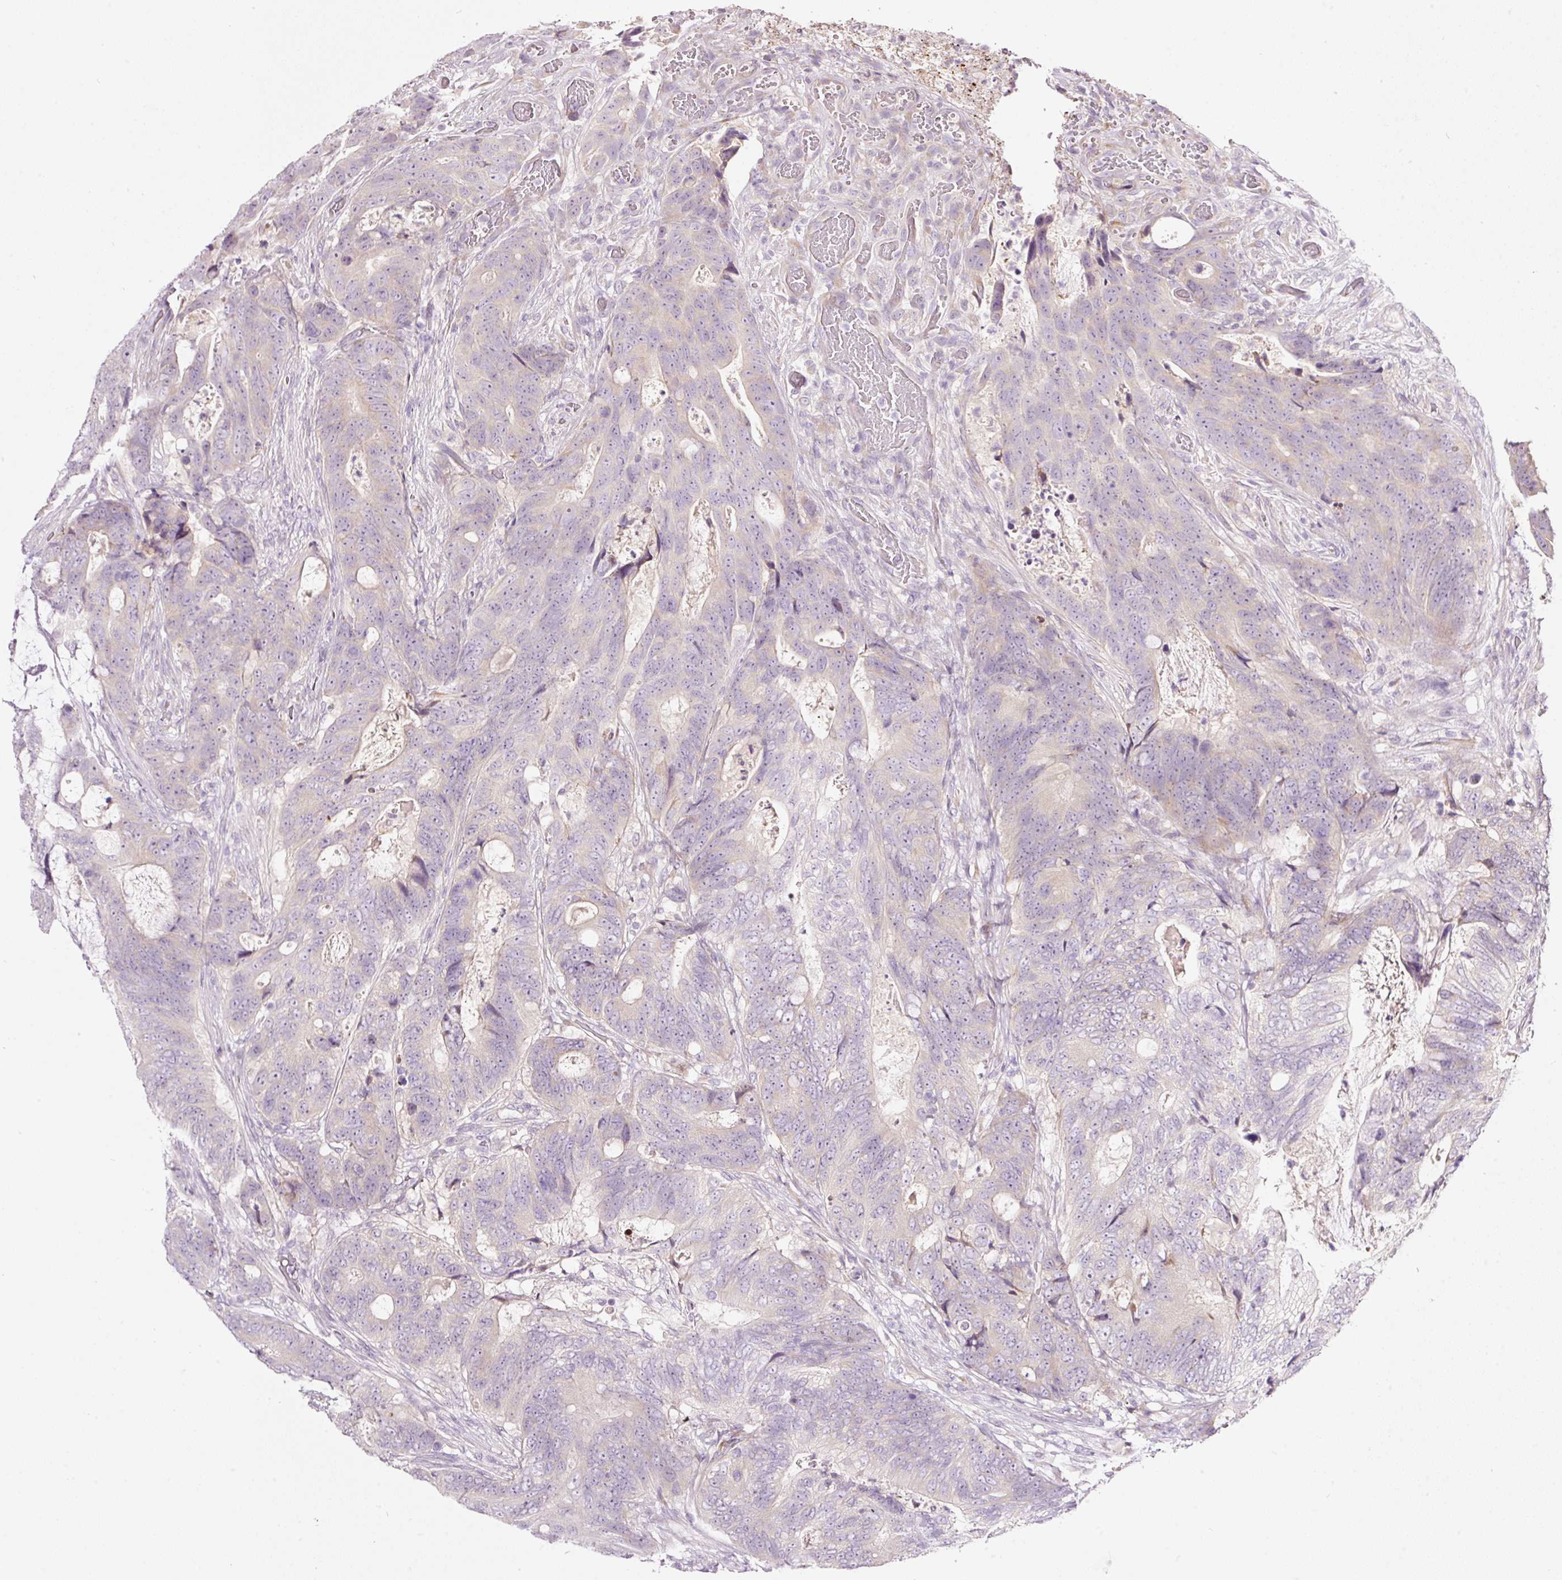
{"staining": {"intensity": "negative", "quantity": "none", "location": "none"}, "tissue": "colorectal cancer", "cell_type": "Tumor cells", "image_type": "cancer", "snomed": [{"axis": "morphology", "description": "Adenocarcinoma, NOS"}, {"axis": "topography", "description": "Colon"}], "caption": "The immunohistochemistry (IHC) photomicrograph has no significant expression in tumor cells of adenocarcinoma (colorectal) tissue.", "gene": "RSPO2", "patient": {"sex": "female", "age": 82}}